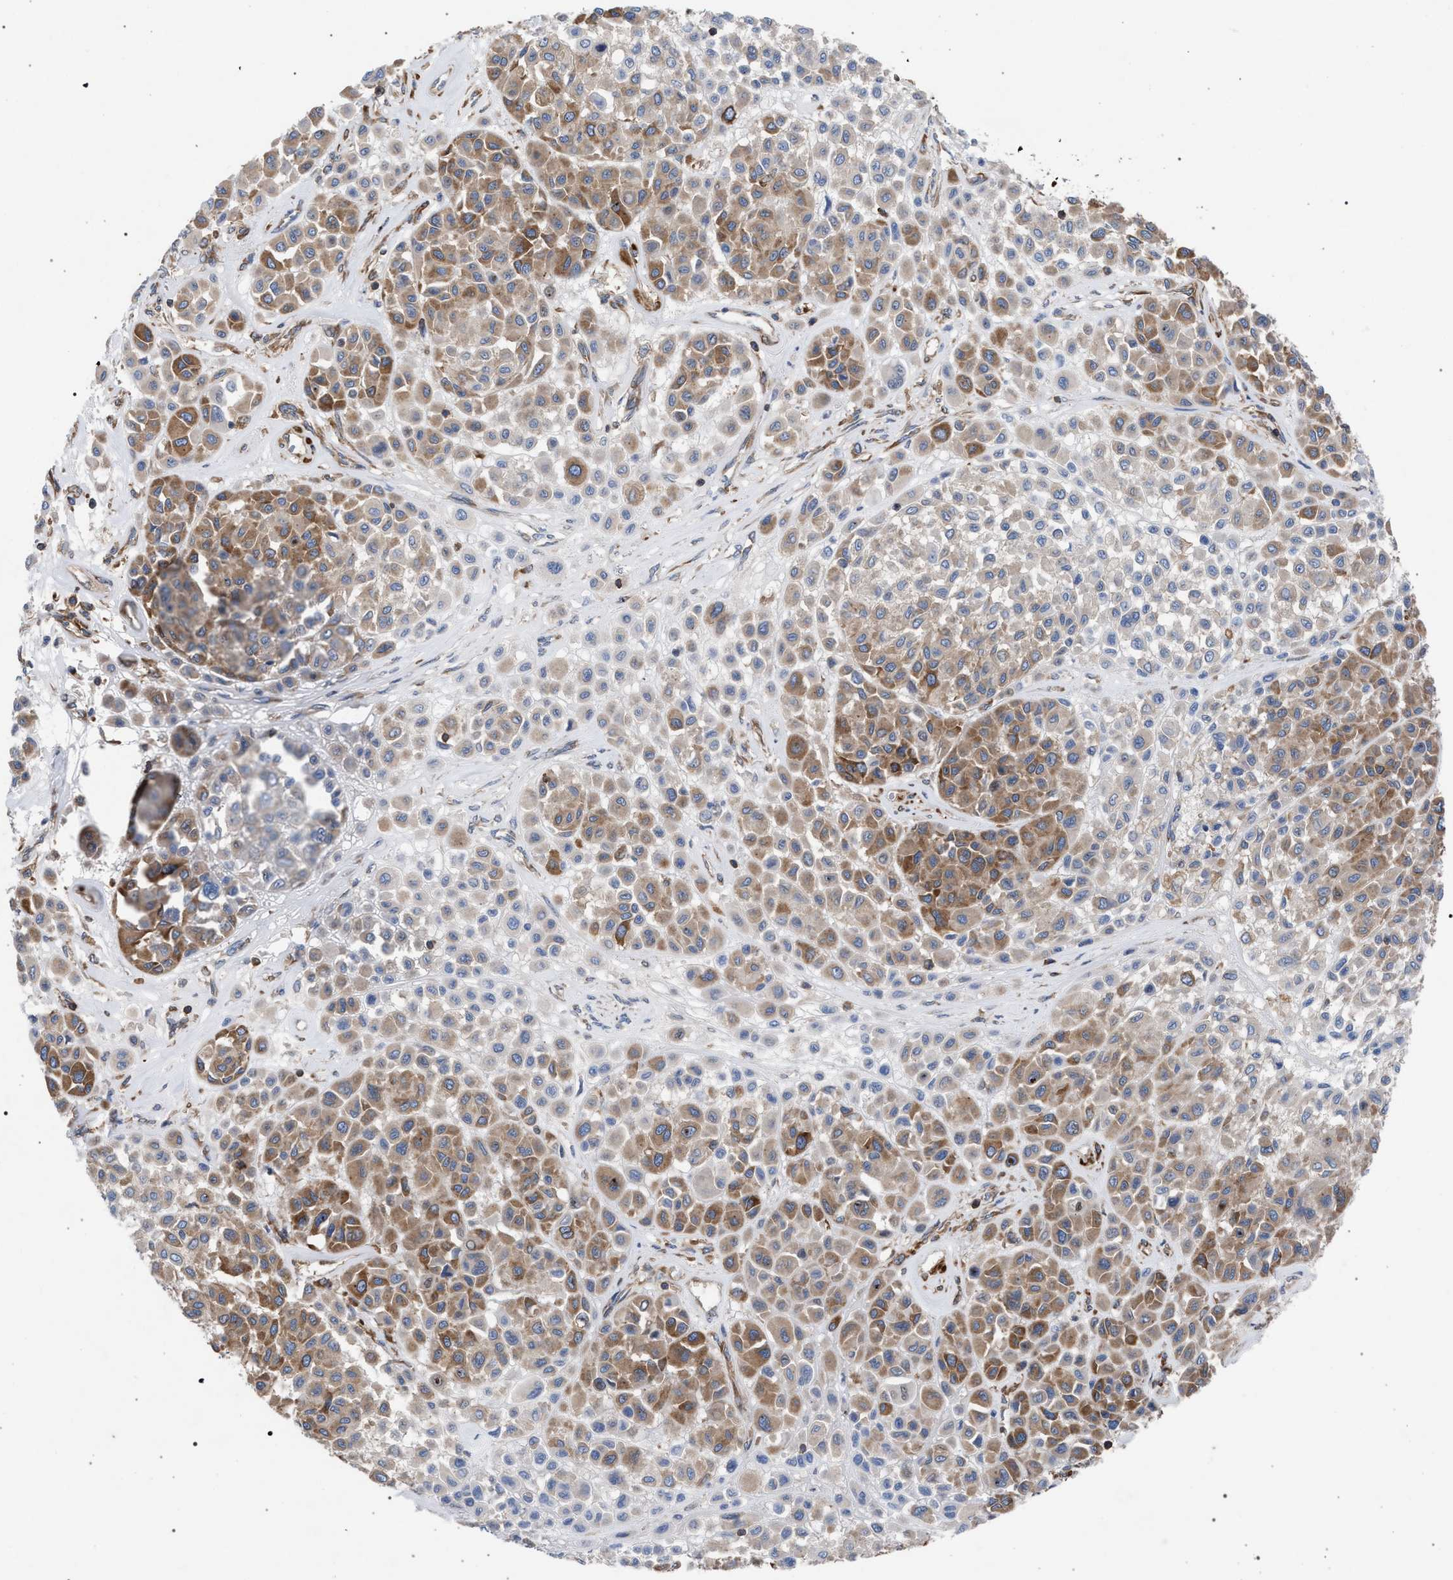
{"staining": {"intensity": "moderate", "quantity": ">75%", "location": "cytoplasmic/membranous"}, "tissue": "melanoma", "cell_type": "Tumor cells", "image_type": "cancer", "snomed": [{"axis": "morphology", "description": "Malignant melanoma, Metastatic site"}, {"axis": "topography", "description": "Soft tissue"}], "caption": "IHC photomicrograph of neoplastic tissue: human melanoma stained using immunohistochemistry (IHC) reveals medium levels of moderate protein expression localized specifically in the cytoplasmic/membranous of tumor cells, appearing as a cytoplasmic/membranous brown color.", "gene": "CDR2L", "patient": {"sex": "male", "age": 41}}